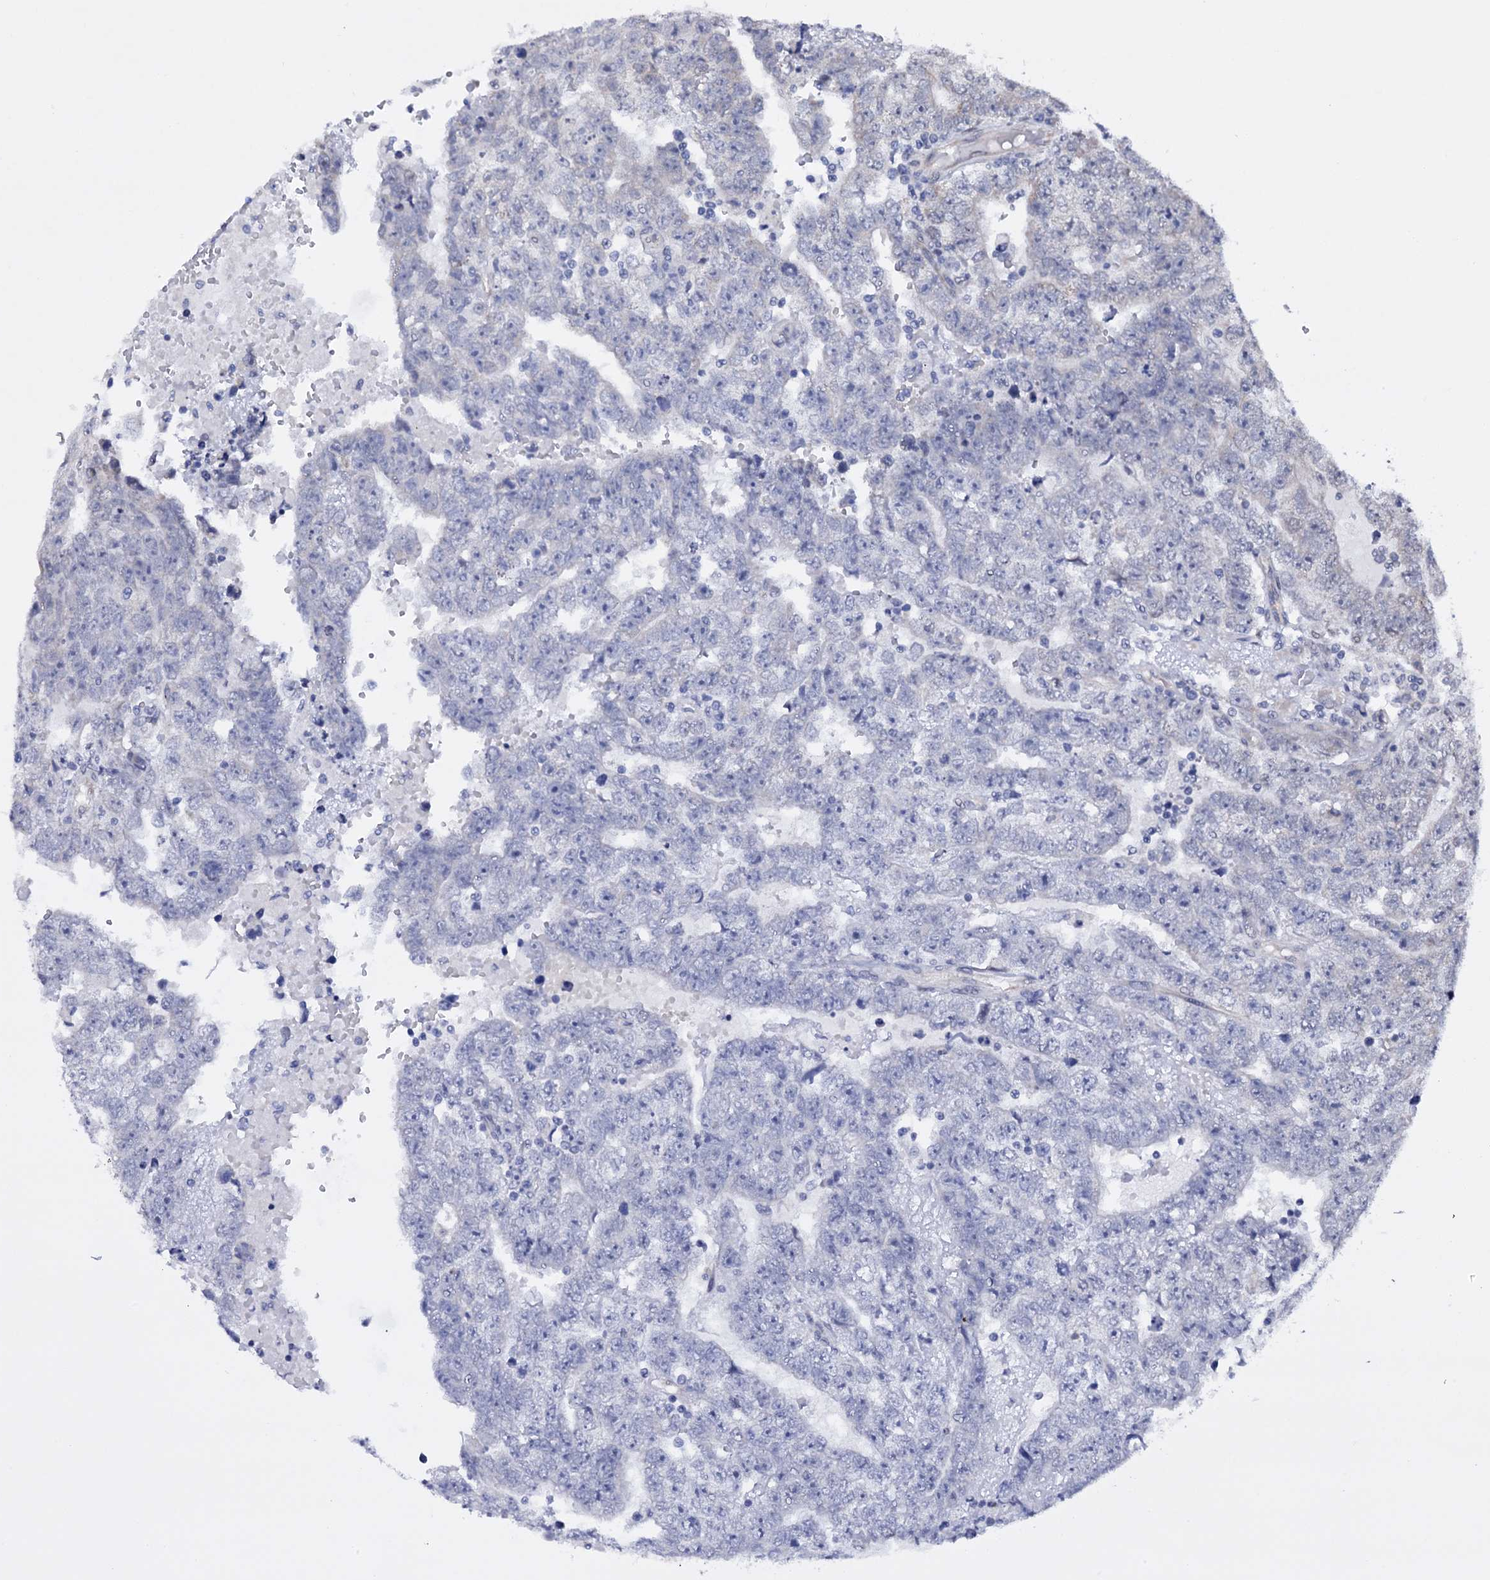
{"staining": {"intensity": "negative", "quantity": "none", "location": "none"}, "tissue": "testis cancer", "cell_type": "Tumor cells", "image_type": "cancer", "snomed": [{"axis": "morphology", "description": "Carcinoma, Embryonal, NOS"}, {"axis": "topography", "description": "Testis"}], "caption": "Testis embryonal carcinoma stained for a protein using immunohistochemistry (IHC) demonstrates no positivity tumor cells.", "gene": "GAREM1", "patient": {"sex": "male", "age": 25}}